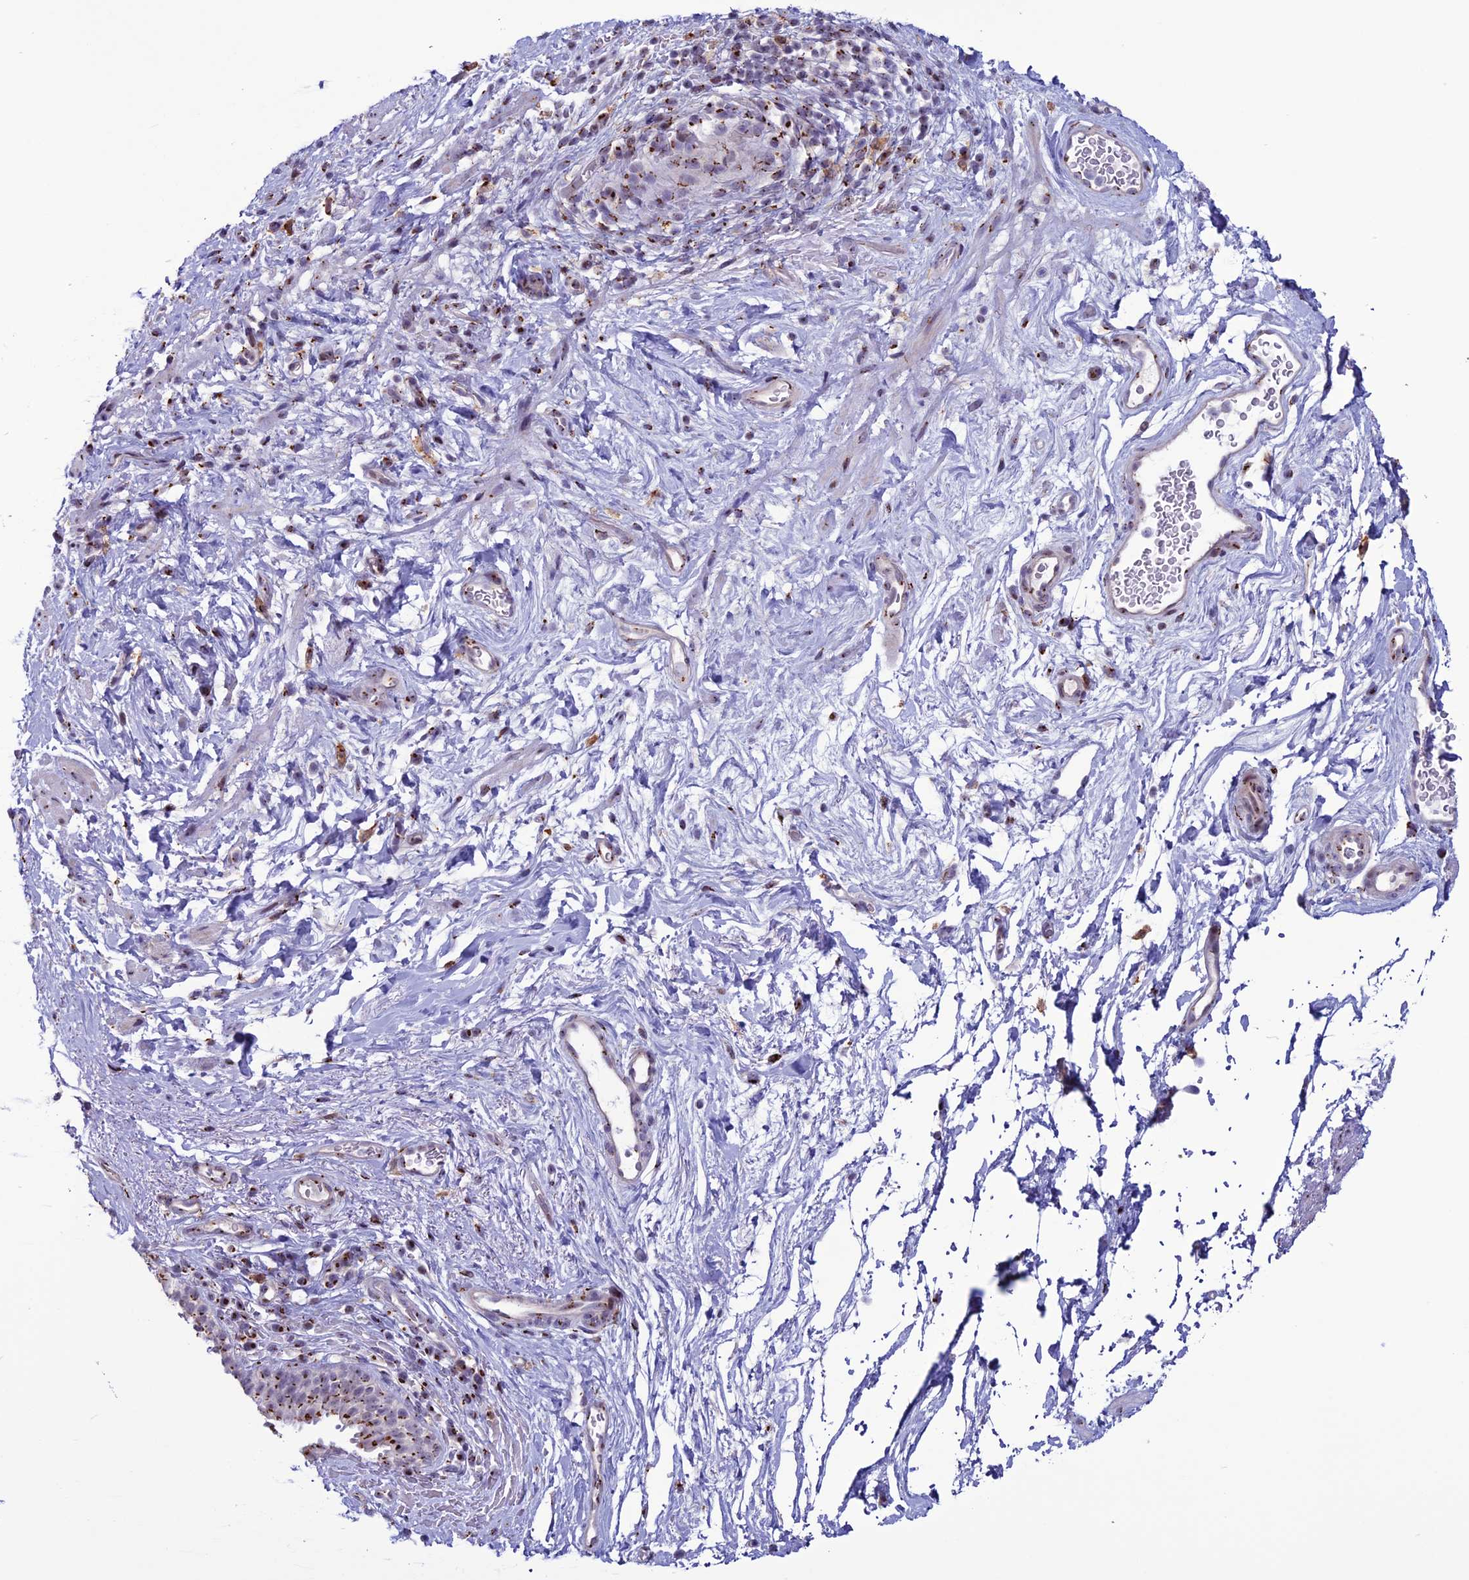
{"staining": {"intensity": "moderate", "quantity": "25%-75%", "location": "cytoplasmic/membranous"}, "tissue": "smooth muscle", "cell_type": "Smooth muscle cells", "image_type": "normal", "snomed": [{"axis": "morphology", "description": "Normal tissue, NOS"}, {"axis": "topography", "description": "Smooth muscle"}, {"axis": "topography", "description": "Peripheral nerve tissue"}], "caption": "Smooth muscle cells show medium levels of moderate cytoplasmic/membranous positivity in about 25%-75% of cells in unremarkable smooth muscle.", "gene": "PLEKHA4", "patient": {"sex": "male", "age": 69}}